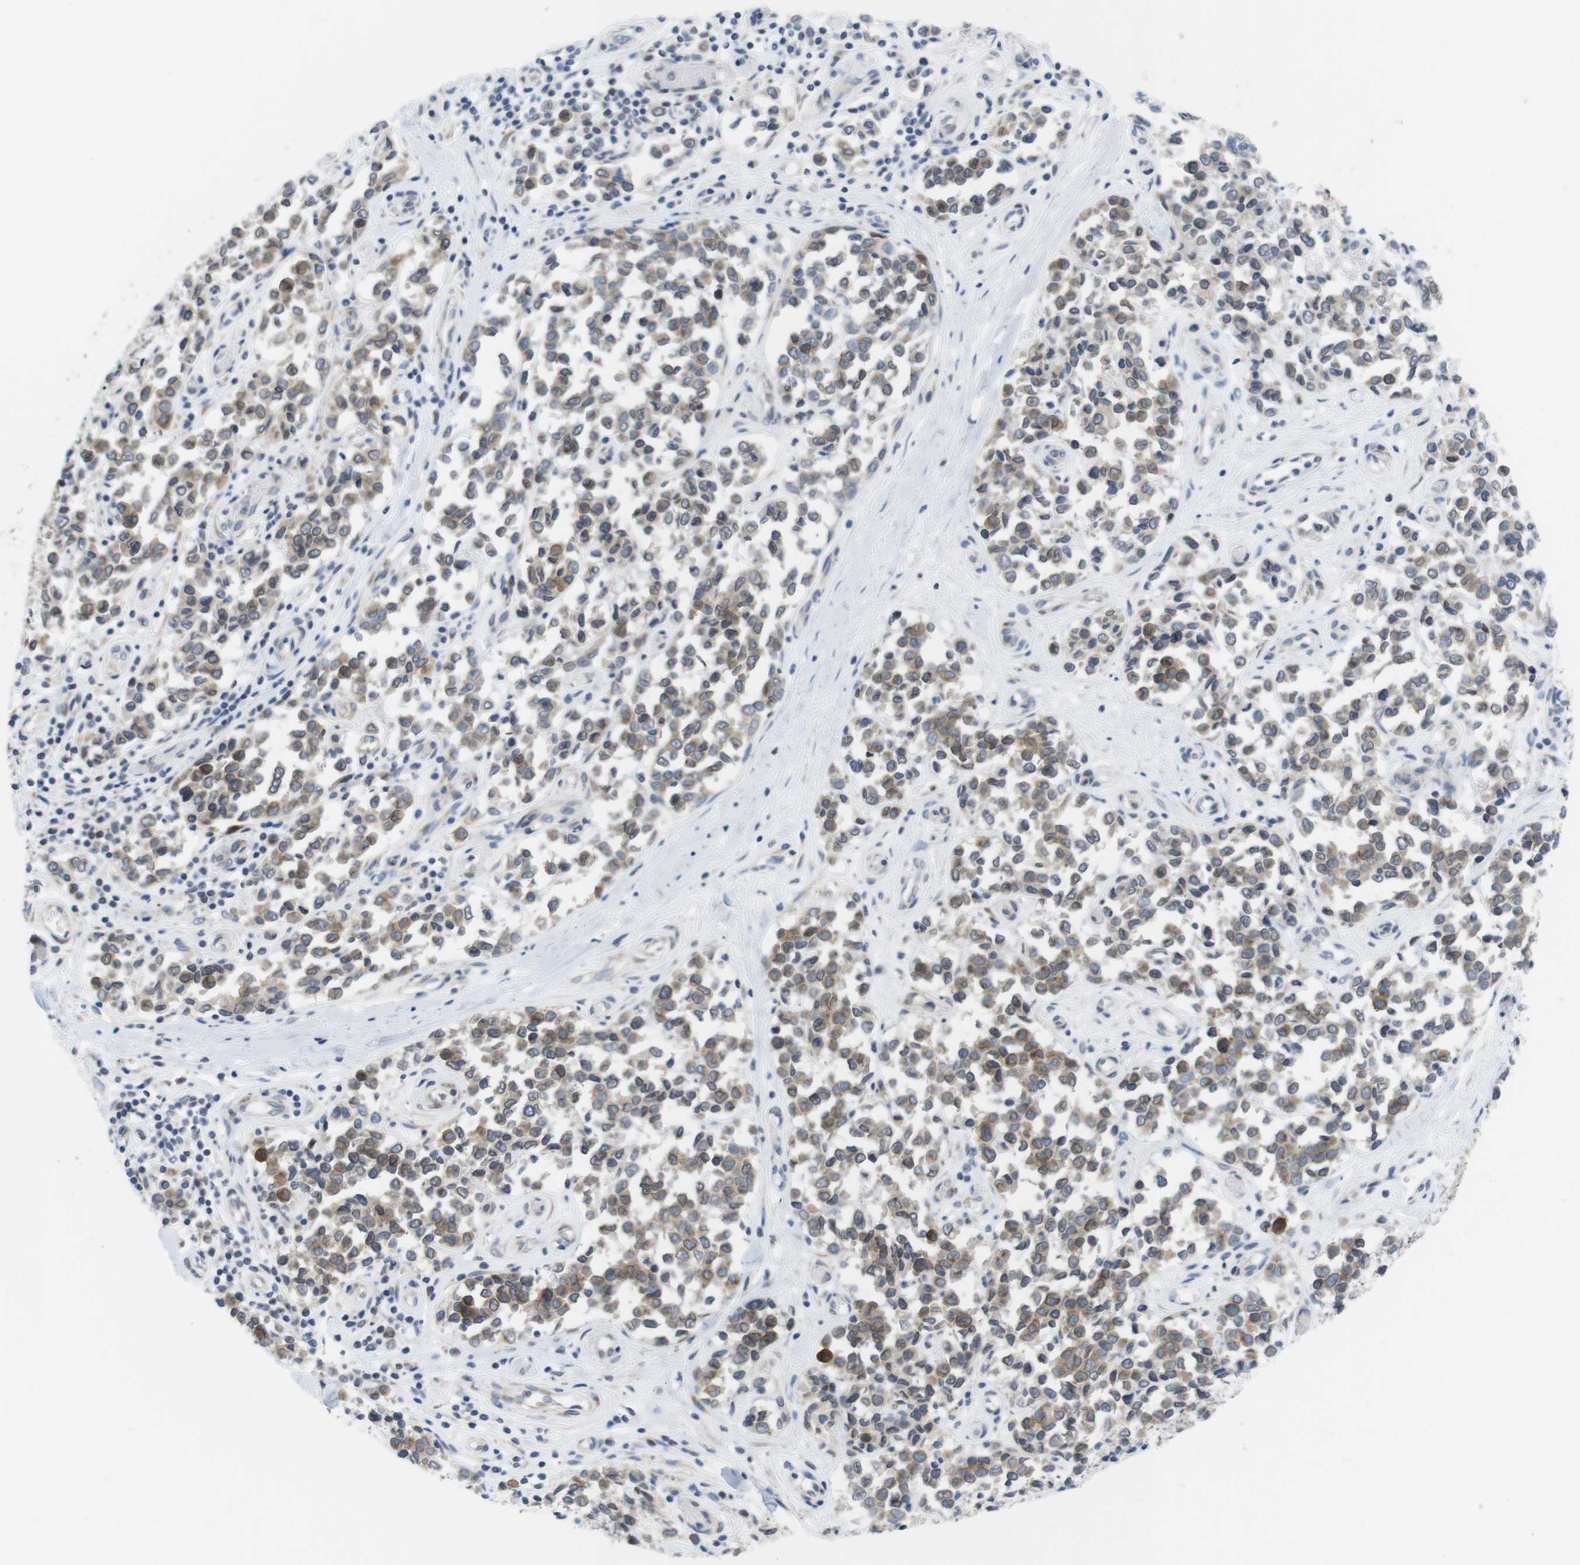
{"staining": {"intensity": "weak", "quantity": "25%-75%", "location": "cytoplasmic/membranous"}, "tissue": "melanoma", "cell_type": "Tumor cells", "image_type": "cancer", "snomed": [{"axis": "morphology", "description": "Malignant melanoma, NOS"}, {"axis": "topography", "description": "Skin"}], "caption": "Approximately 25%-75% of tumor cells in human malignant melanoma reveal weak cytoplasmic/membranous protein staining as visualized by brown immunohistochemical staining.", "gene": "ERGIC3", "patient": {"sex": "female", "age": 64}}